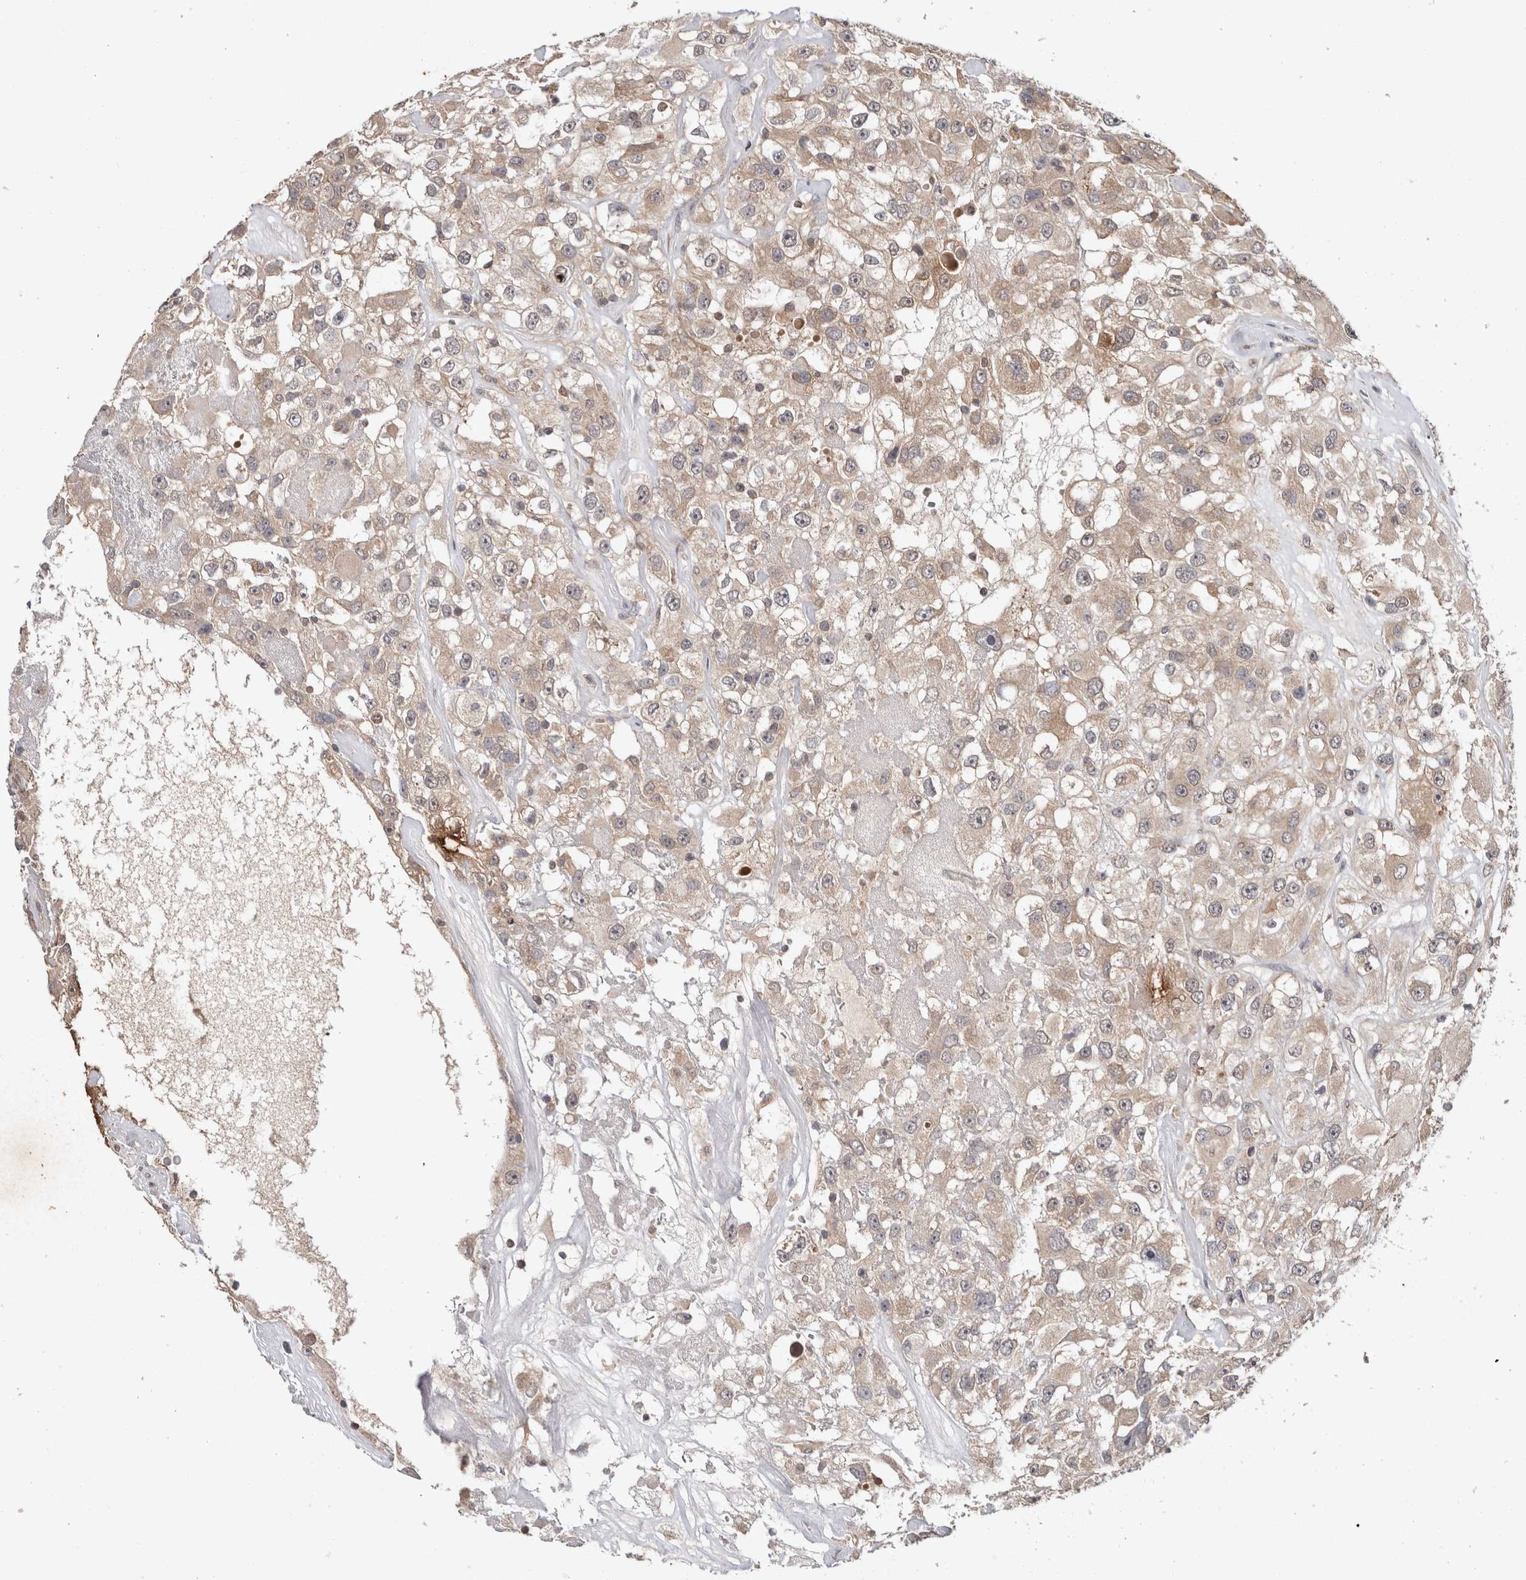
{"staining": {"intensity": "weak", "quantity": "25%-75%", "location": "cytoplasmic/membranous"}, "tissue": "renal cancer", "cell_type": "Tumor cells", "image_type": "cancer", "snomed": [{"axis": "morphology", "description": "Adenocarcinoma, NOS"}, {"axis": "topography", "description": "Kidney"}], "caption": "A micrograph of human renal cancer stained for a protein demonstrates weak cytoplasmic/membranous brown staining in tumor cells.", "gene": "HMOX2", "patient": {"sex": "female", "age": 52}}